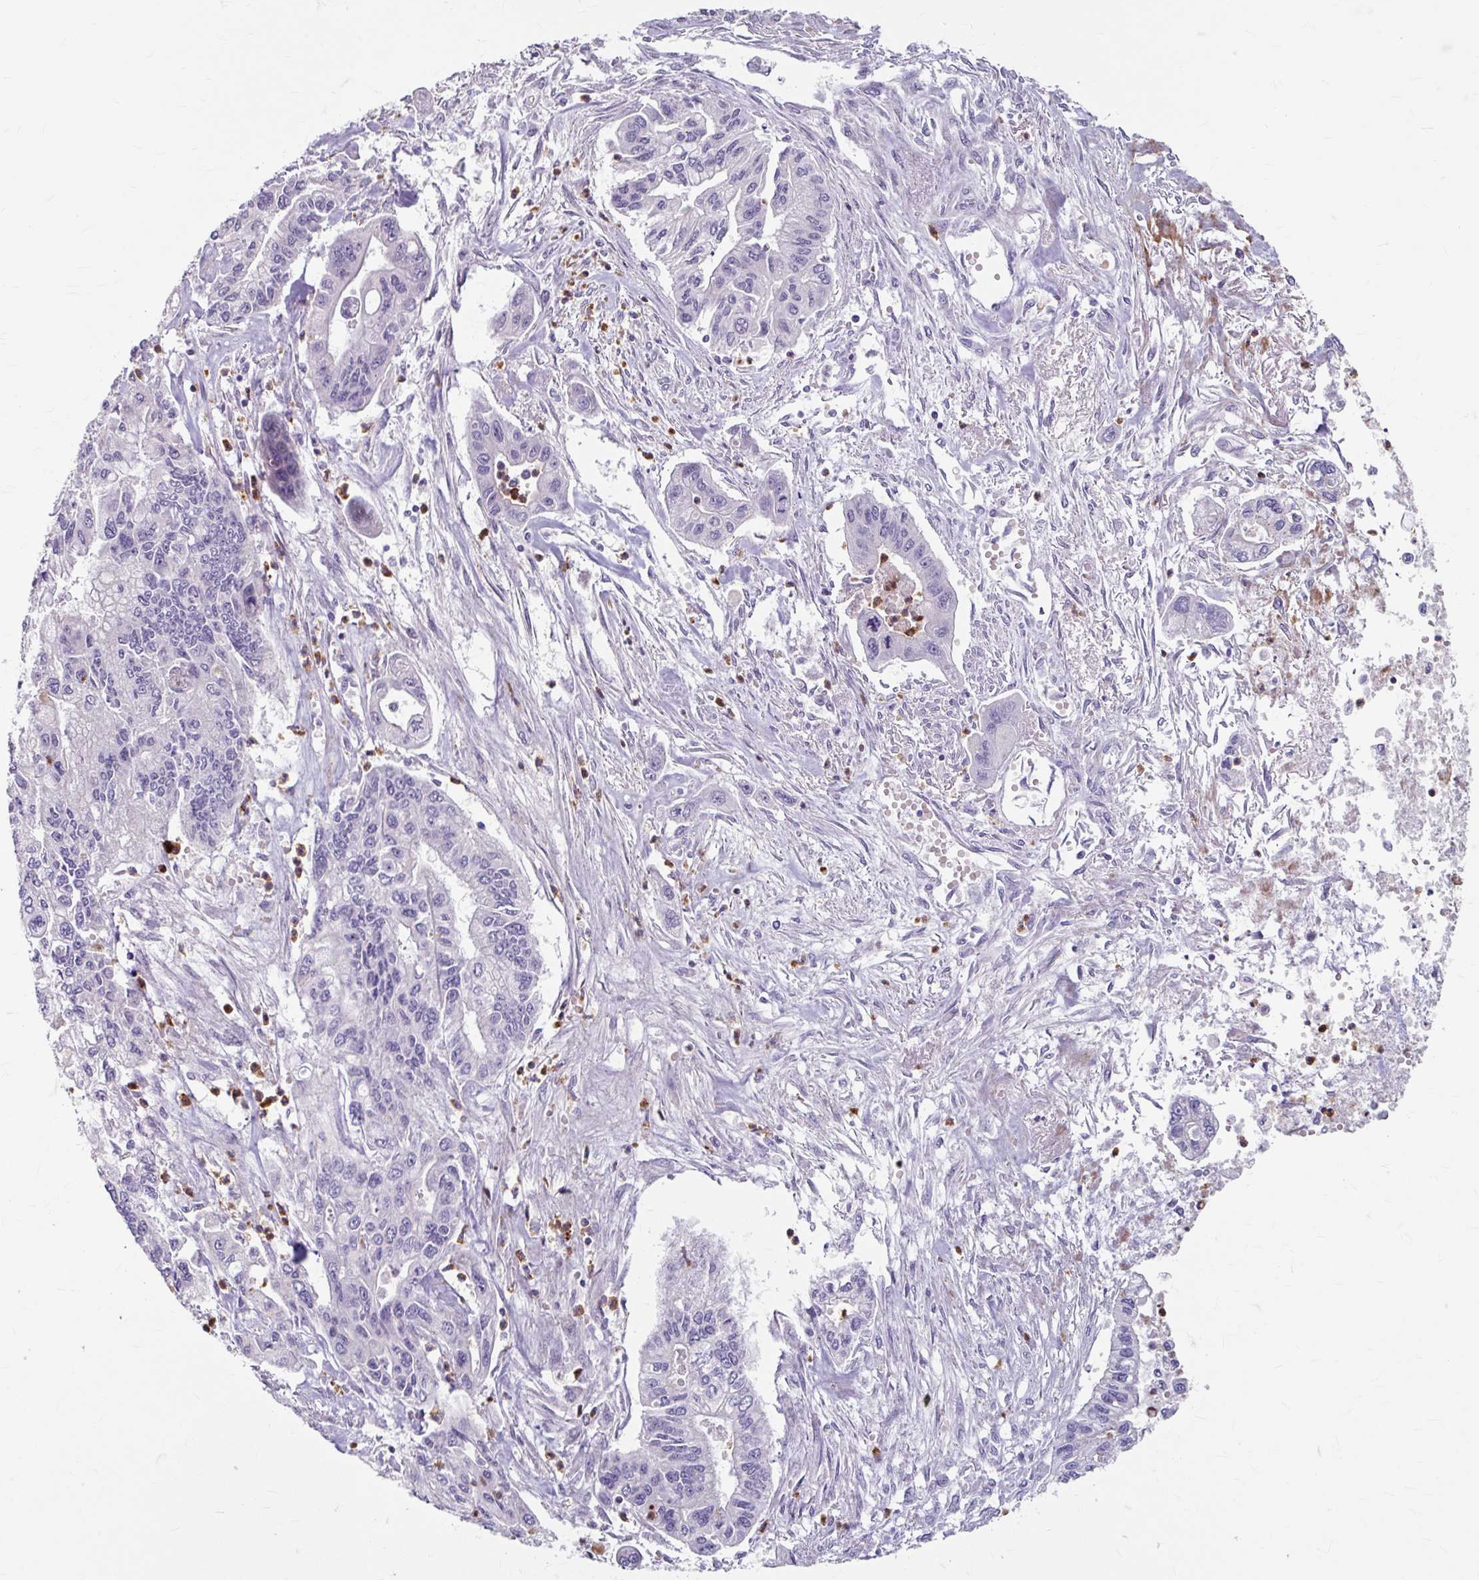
{"staining": {"intensity": "negative", "quantity": "none", "location": "none"}, "tissue": "pancreatic cancer", "cell_type": "Tumor cells", "image_type": "cancer", "snomed": [{"axis": "morphology", "description": "Adenocarcinoma, NOS"}, {"axis": "topography", "description": "Pancreas"}], "caption": "This image is of pancreatic adenocarcinoma stained with immunohistochemistry (IHC) to label a protein in brown with the nuclei are counter-stained blue. There is no staining in tumor cells.", "gene": "ANKRD1", "patient": {"sex": "male", "age": 62}}